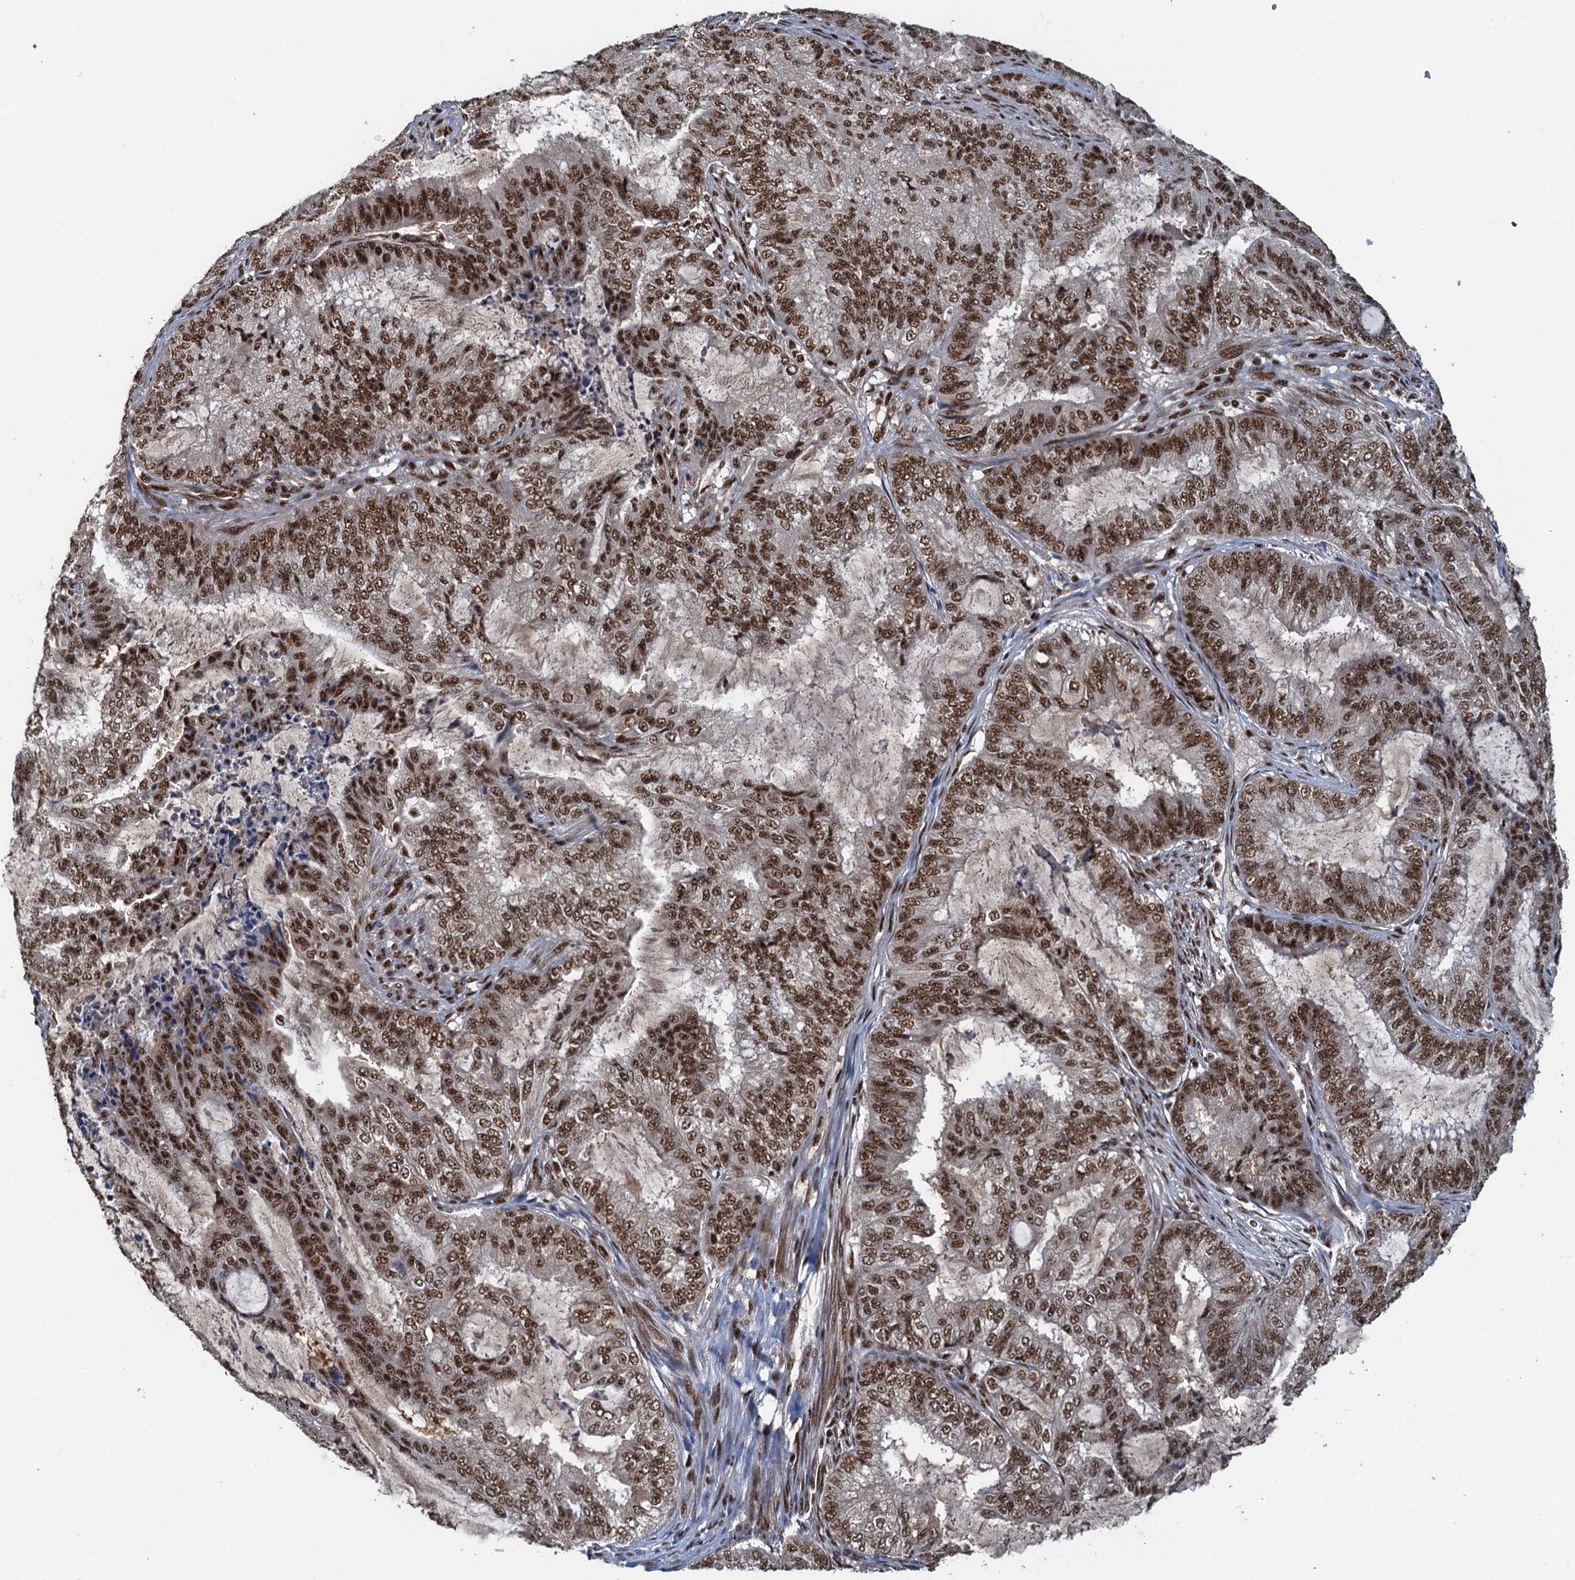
{"staining": {"intensity": "moderate", "quantity": ">75%", "location": "nuclear"}, "tissue": "endometrial cancer", "cell_type": "Tumor cells", "image_type": "cancer", "snomed": [{"axis": "morphology", "description": "Adenocarcinoma, NOS"}, {"axis": "topography", "description": "Endometrium"}], "caption": "Endometrial cancer (adenocarcinoma) was stained to show a protein in brown. There is medium levels of moderate nuclear staining in about >75% of tumor cells.", "gene": "ZC3H18", "patient": {"sex": "female", "age": 51}}